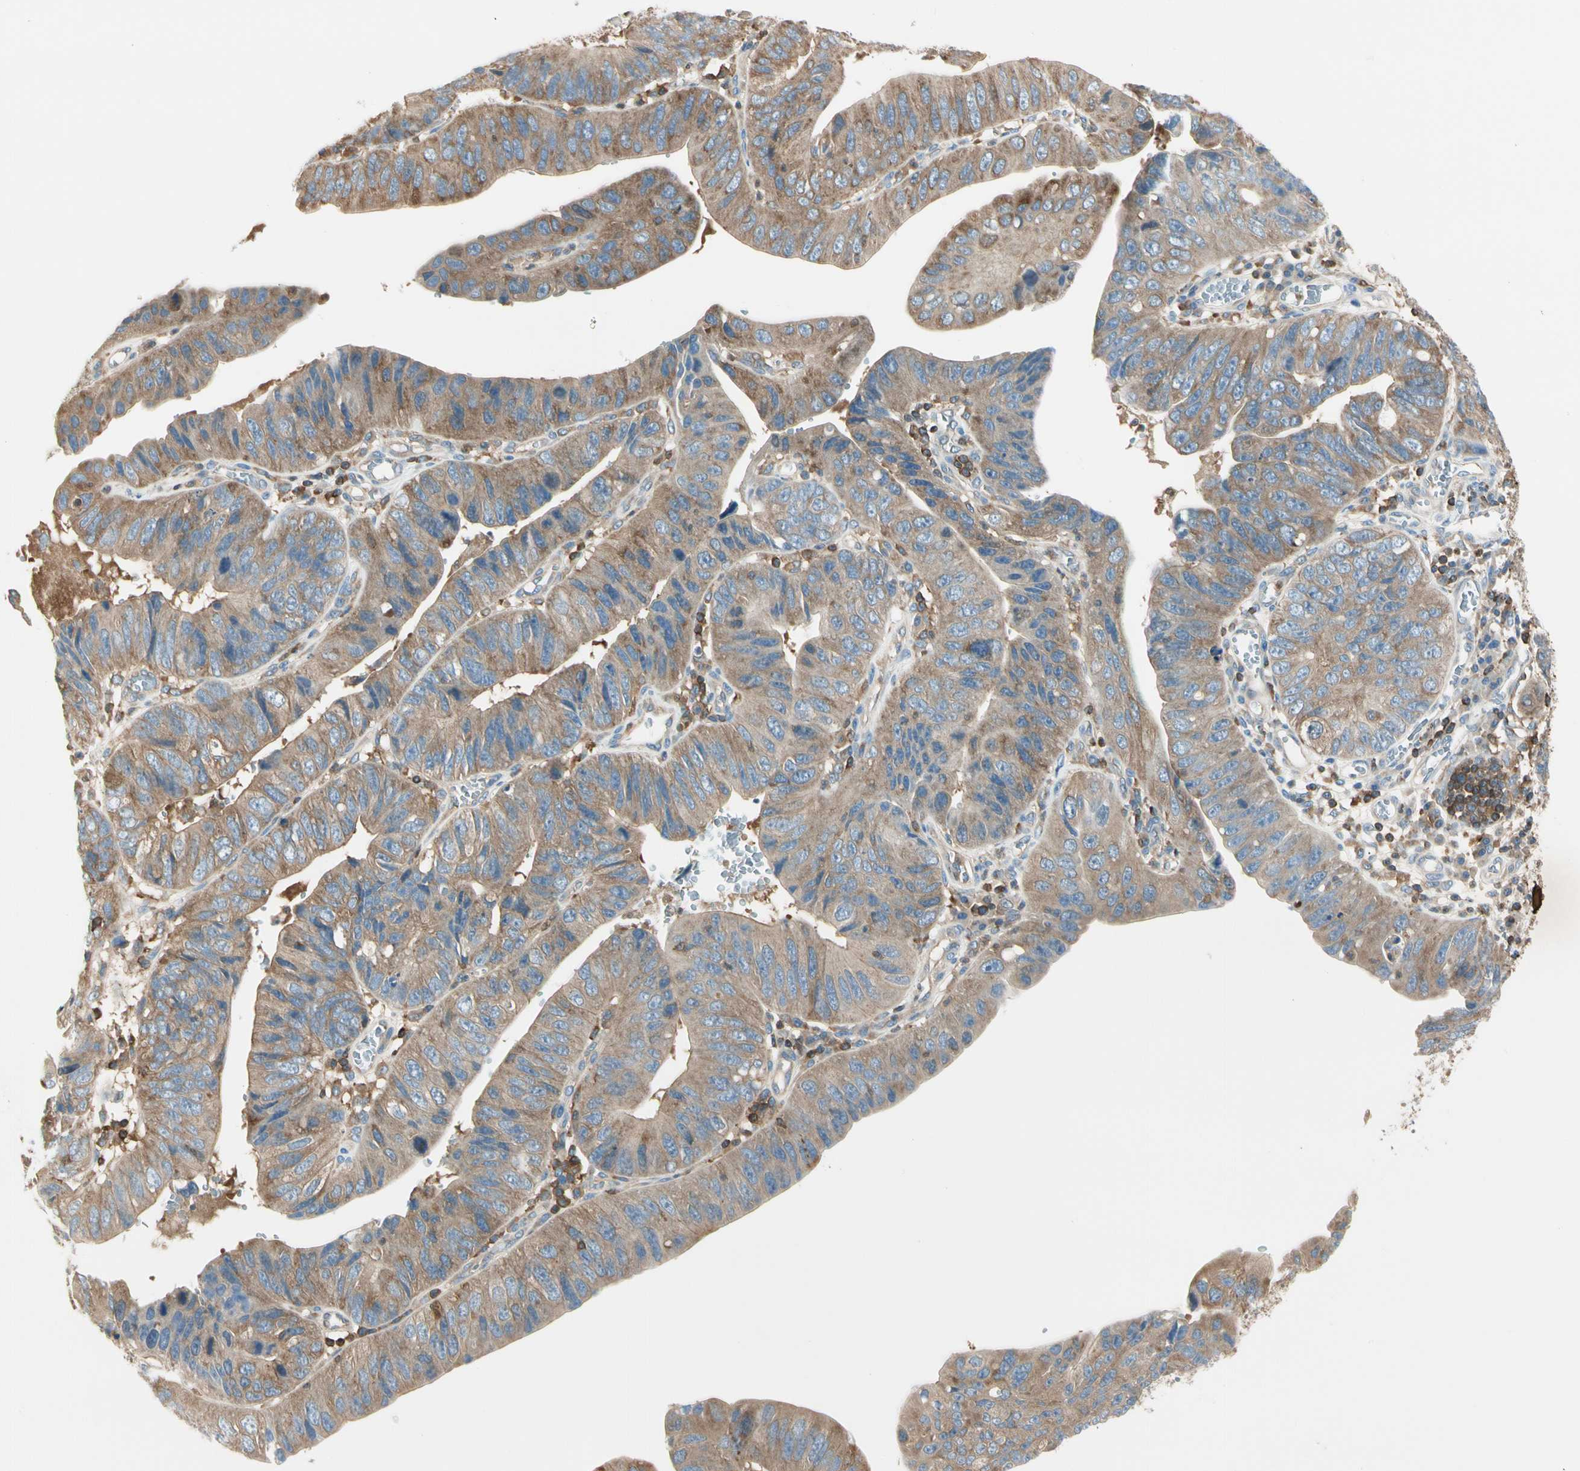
{"staining": {"intensity": "moderate", "quantity": ">75%", "location": "cytoplasmic/membranous"}, "tissue": "stomach cancer", "cell_type": "Tumor cells", "image_type": "cancer", "snomed": [{"axis": "morphology", "description": "Adenocarcinoma, NOS"}, {"axis": "topography", "description": "Stomach"}], "caption": "A micrograph of stomach cancer stained for a protein displays moderate cytoplasmic/membranous brown staining in tumor cells. (Stains: DAB (3,3'-diaminobenzidine) in brown, nuclei in blue, Microscopy: brightfield microscopy at high magnification).", "gene": "CAPZA2", "patient": {"sex": "male", "age": 59}}